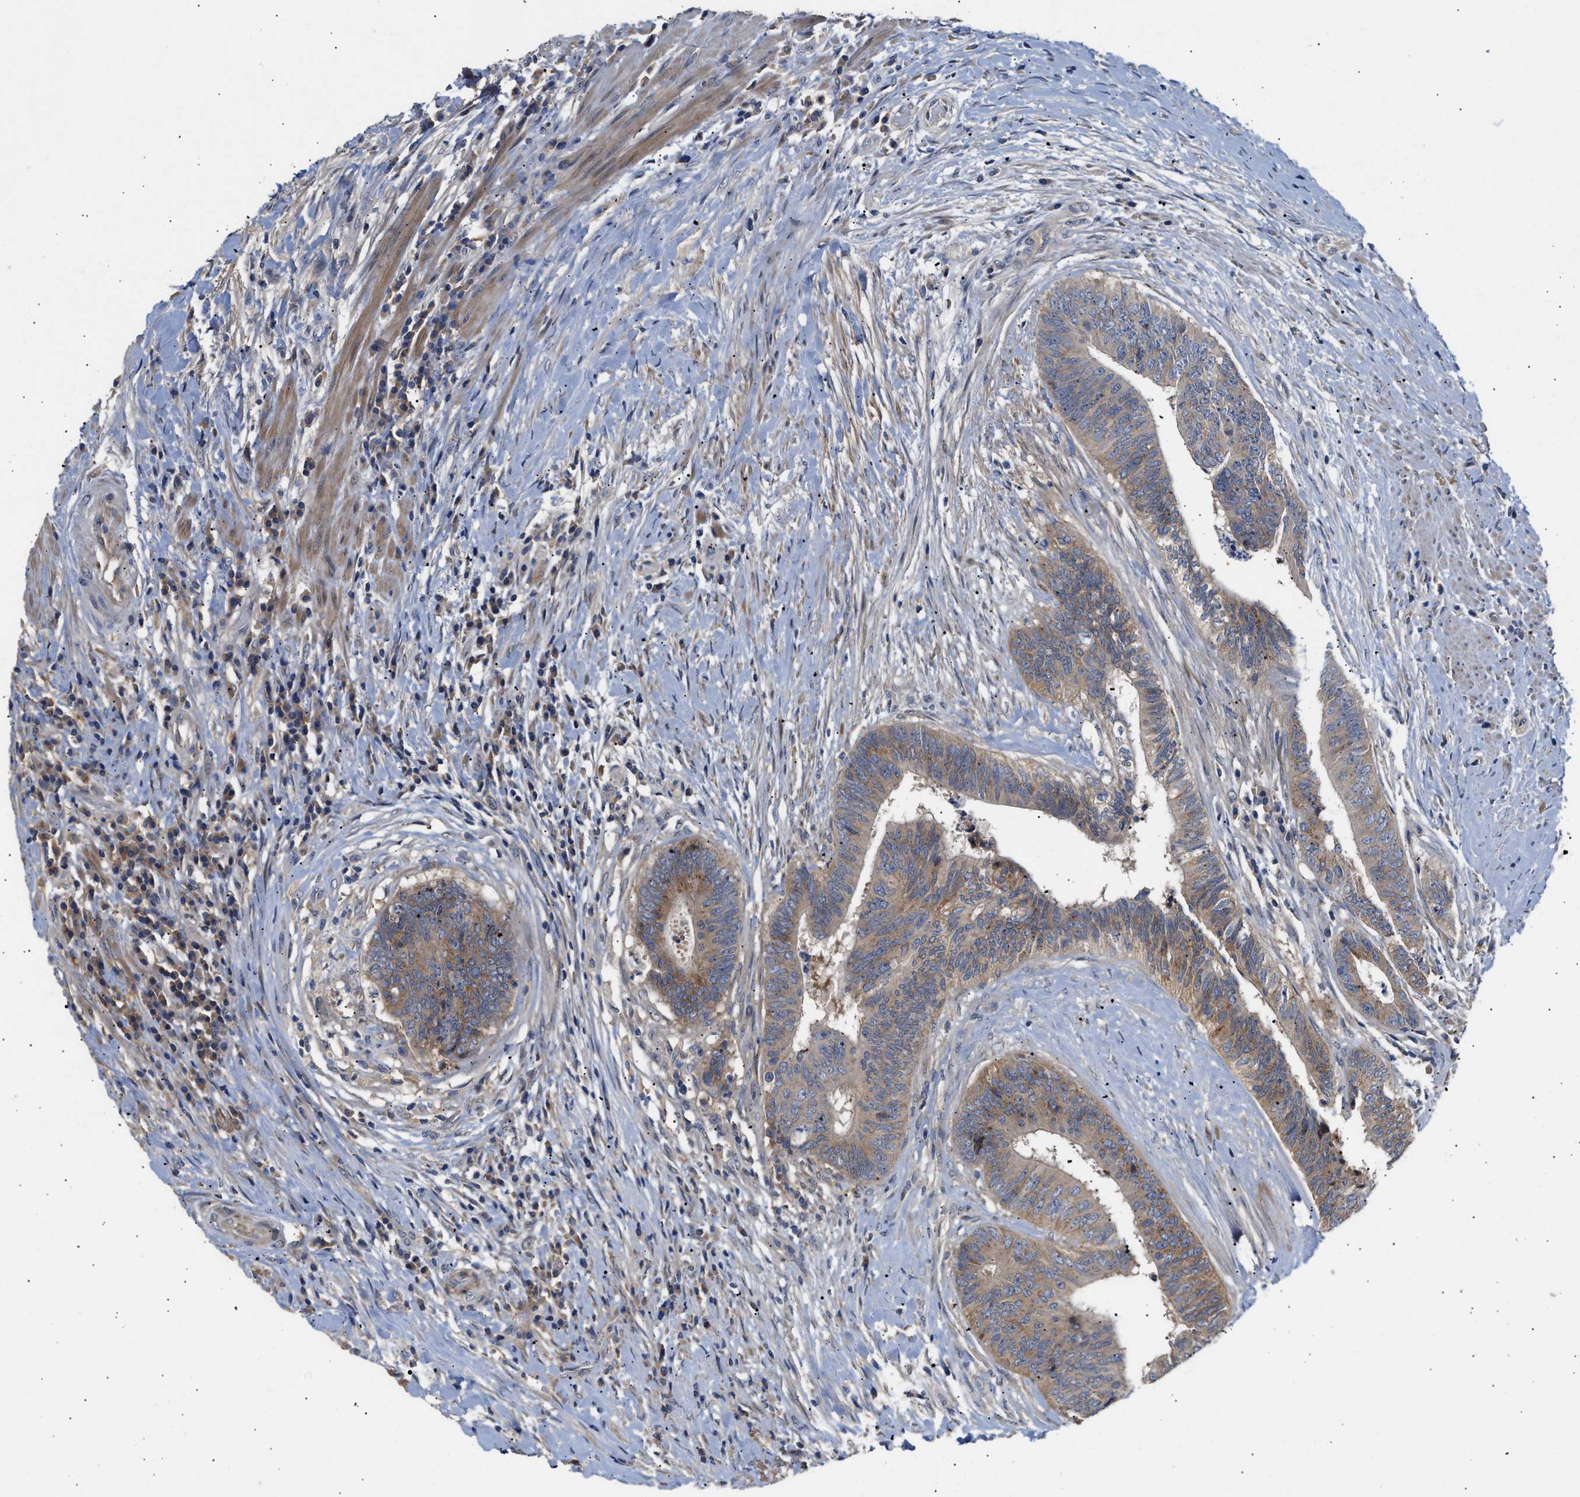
{"staining": {"intensity": "weak", "quantity": "25%-75%", "location": "cytoplasmic/membranous"}, "tissue": "colorectal cancer", "cell_type": "Tumor cells", "image_type": "cancer", "snomed": [{"axis": "morphology", "description": "Adenocarcinoma, NOS"}, {"axis": "topography", "description": "Rectum"}], "caption": "Colorectal cancer stained with a protein marker exhibits weak staining in tumor cells.", "gene": "KASH5", "patient": {"sex": "male", "age": 72}}